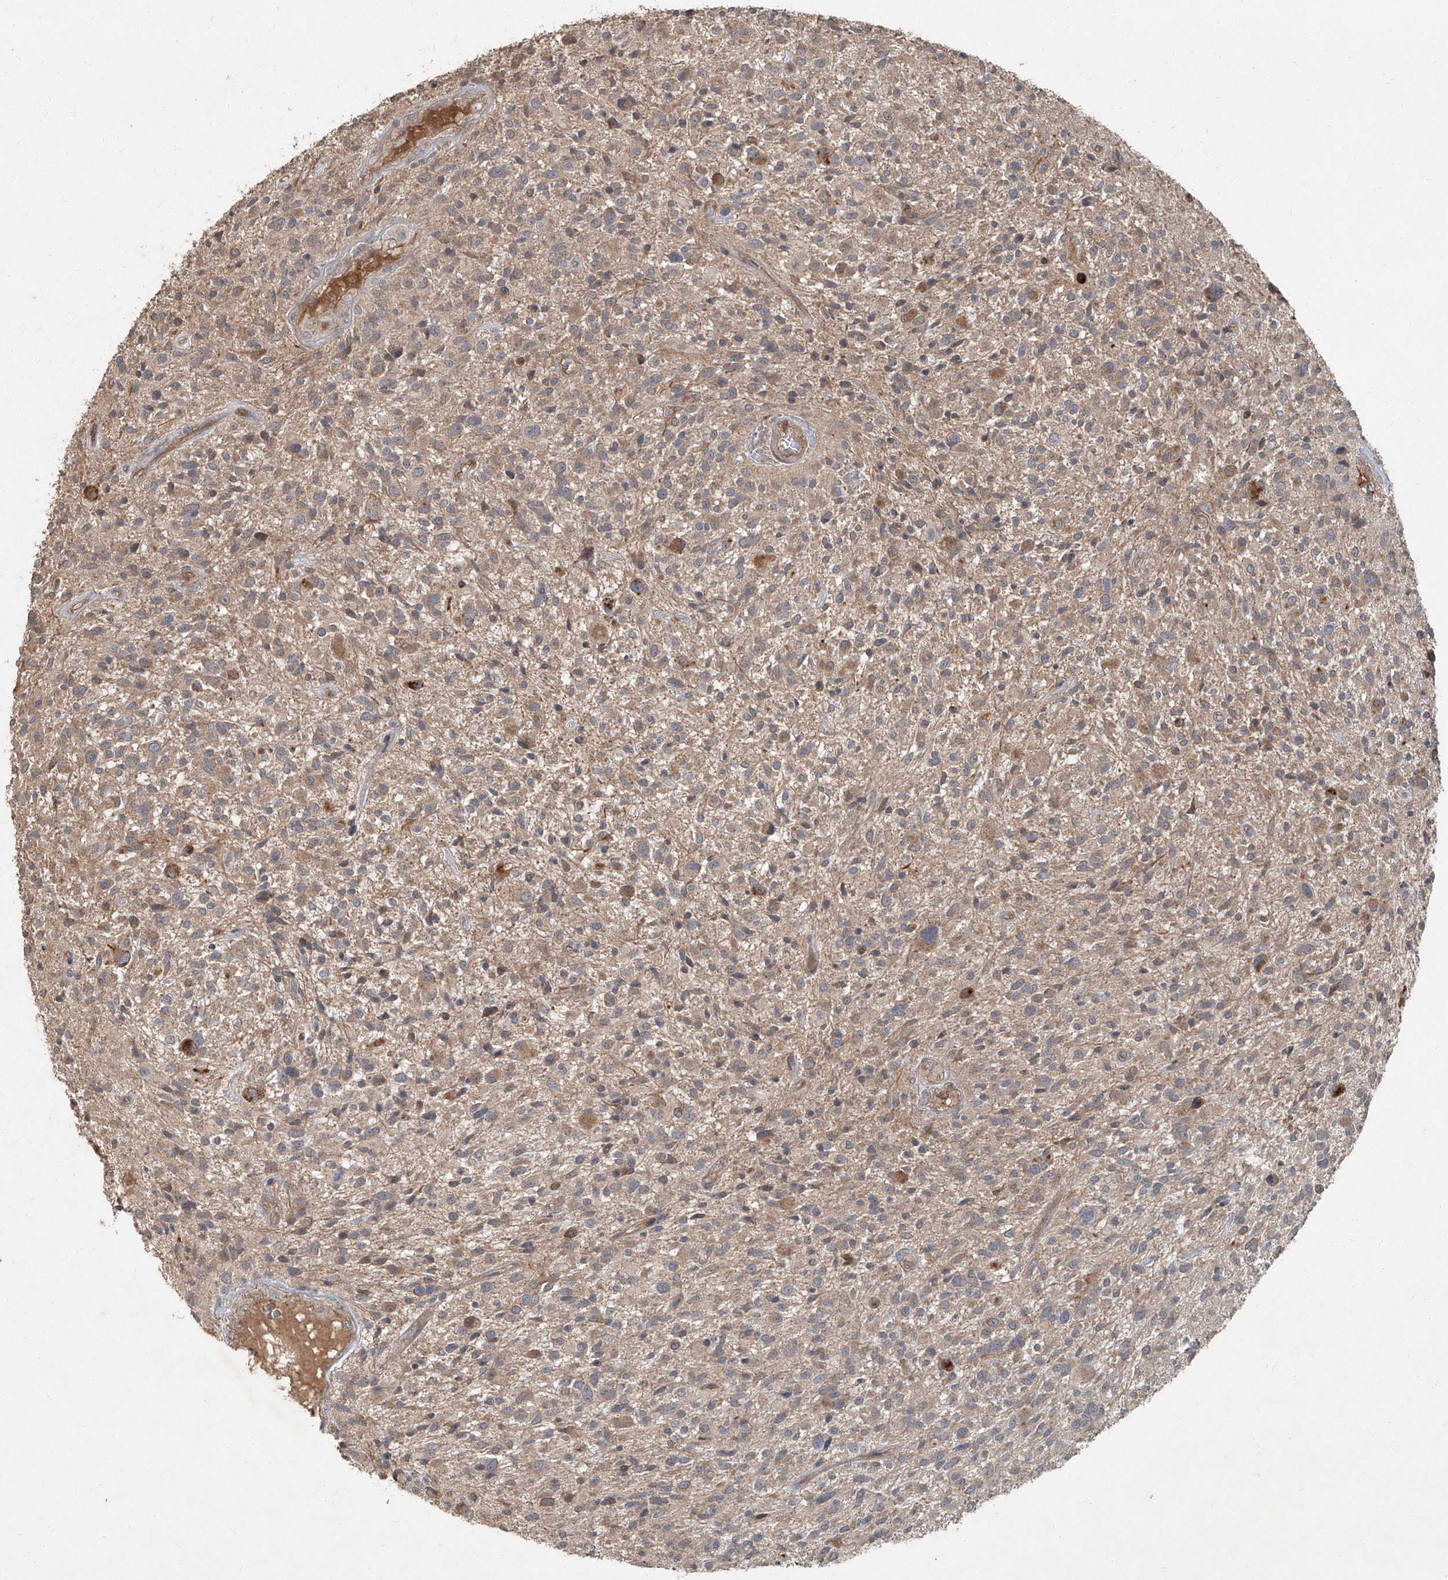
{"staining": {"intensity": "weak", "quantity": "25%-75%", "location": "cytoplasmic/membranous"}, "tissue": "glioma", "cell_type": "Tumor cells", "image_type": "cancer", "snomed": [{"axis": "morphology", "description": "Glioma, malignant, High grade"}, {"axis": "topography", "description": "Brain"}], "caption": "High-grade glioma (malignant) stained with a protein marker shows weak staining in tumor cells.", "gene": "CCN1", "patient": {"sex": "male", "age": 47}}